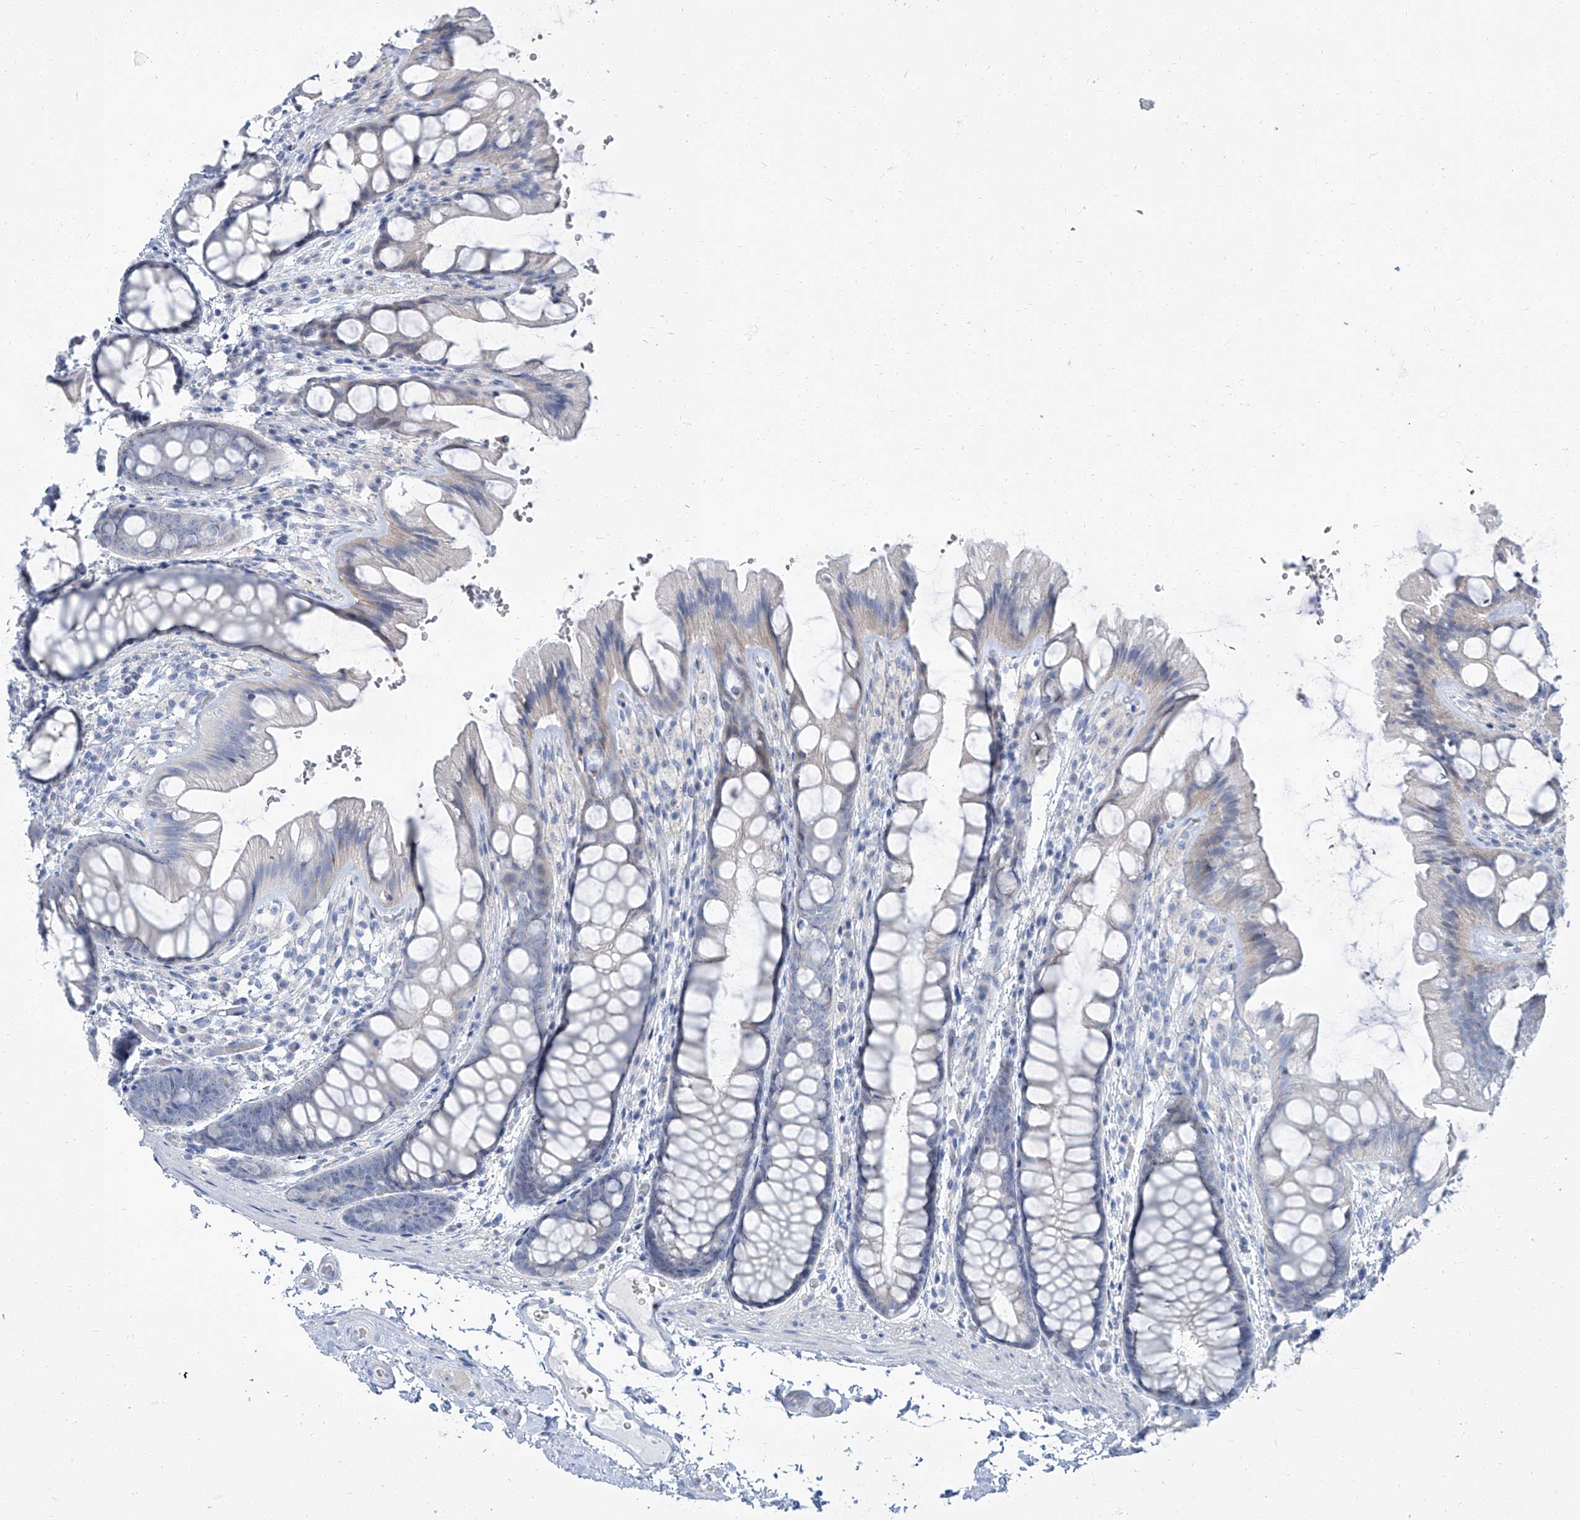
{"staining": {"intensity": "negative", "quantity": "none", "location": "none"}, "tissue": "colon", "cell_type": "Endothelial cells", "image_type": "normal", "snomed": [{"axis": "morphology", "description": "Normal tissue, NOS"}, {"axis": "topography", "description": "Colon"}], "caption": "Immunohistochemical staining of unremarkable human colon demonstrates no significant positivity in endothelial cells. (DAB (3,3'-diaminobenzidine) immunohistochemistry (IHC) visualized using brightfield microscopy, high magnification).", "gene": "TXLNB", "patient": {"sex": "male", "age": 47}}